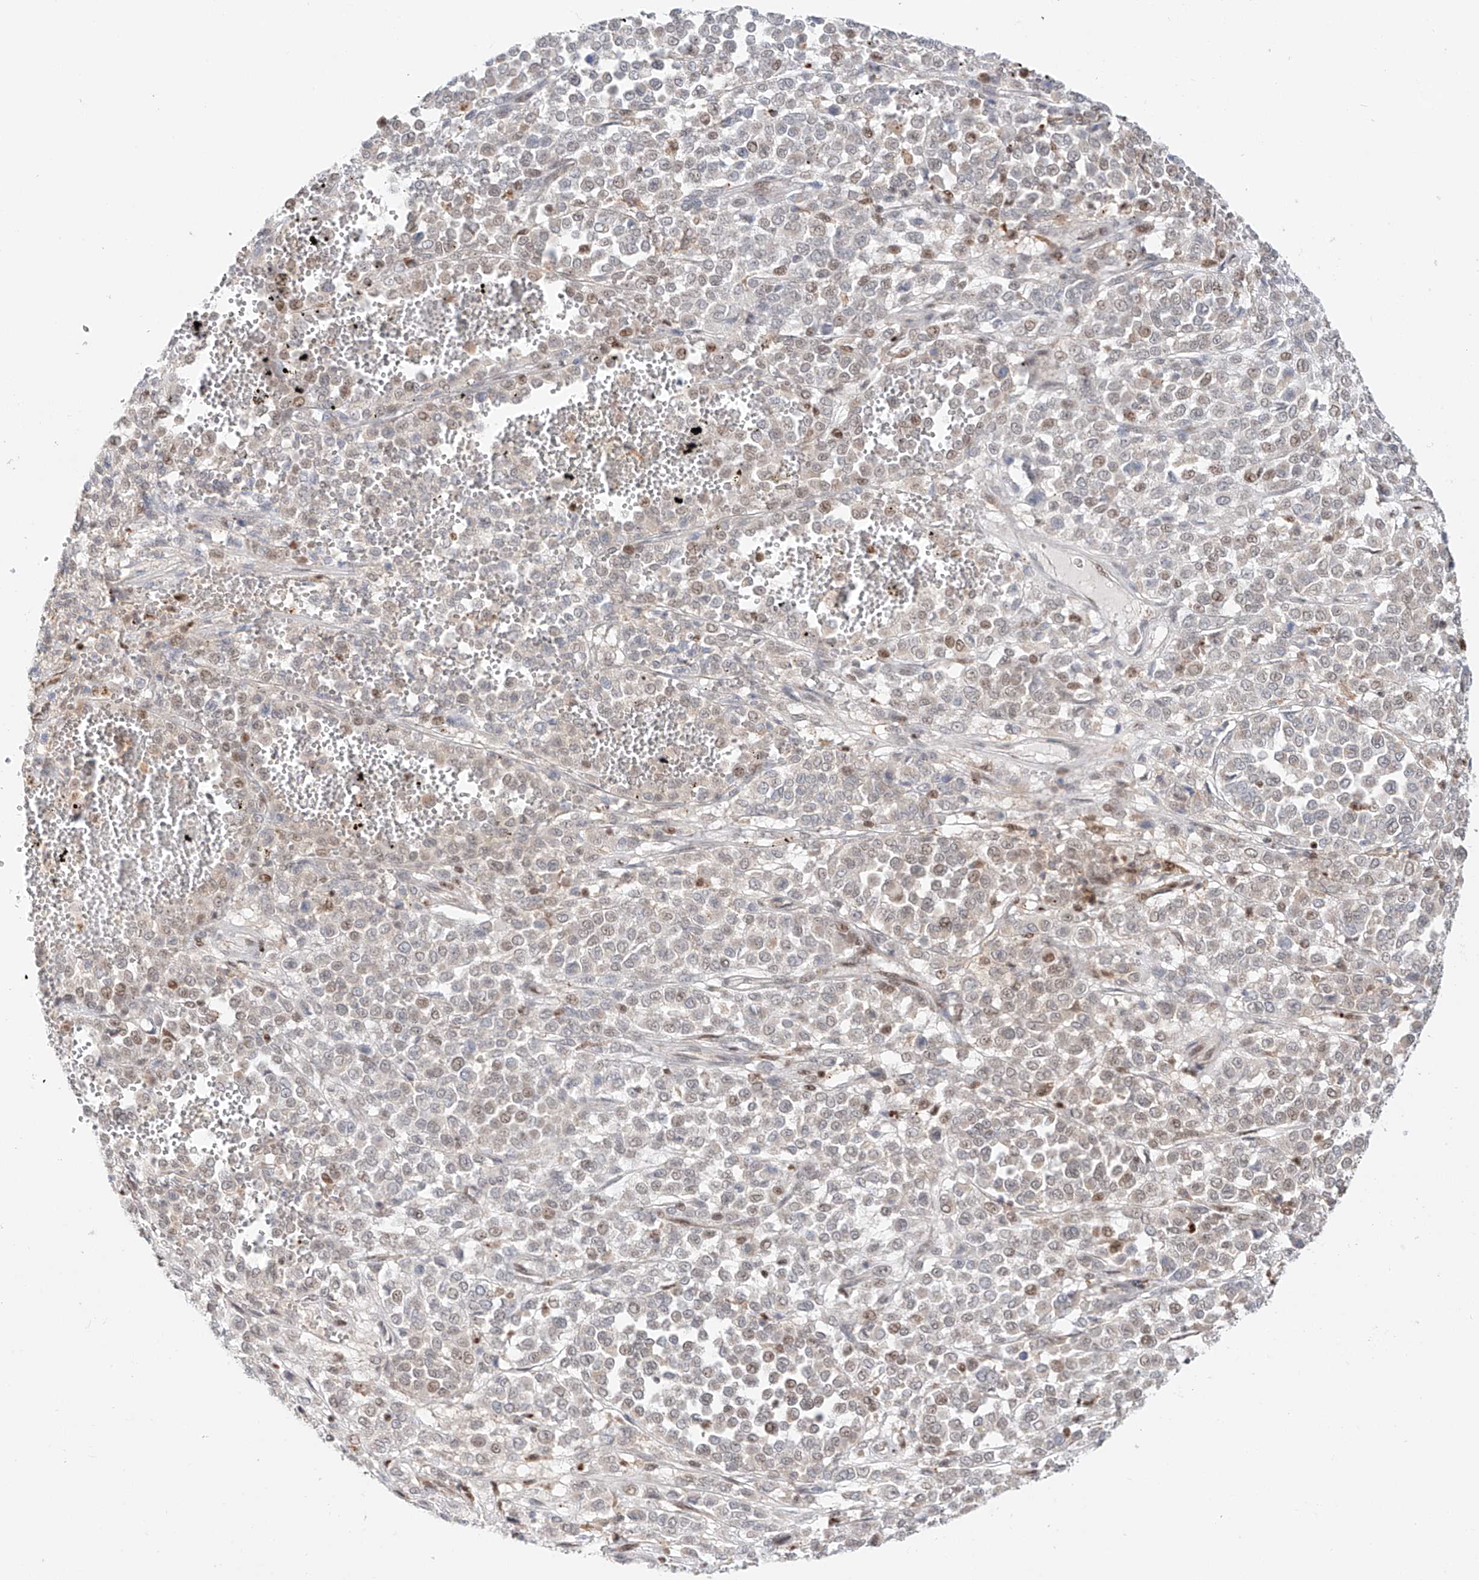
{"staining": {"intensity": "weak", "quantity": "<25%", "location": "nuclear"}, "tissue": "melanoma", "cell_type": "Tumor cells", "image_type": "cancer", "snomed": [{"axis": "morphology", "description": "Malignant melanoma, Metastatic site"}, {"axis": "topography", "description": "Pancreas"}], "caption": "Immunohistochemical staining of melanoma displays no significant expression in tumor cells.", "gene": "DZIP1L", "patient": {"sex": "female", "age": 30}}